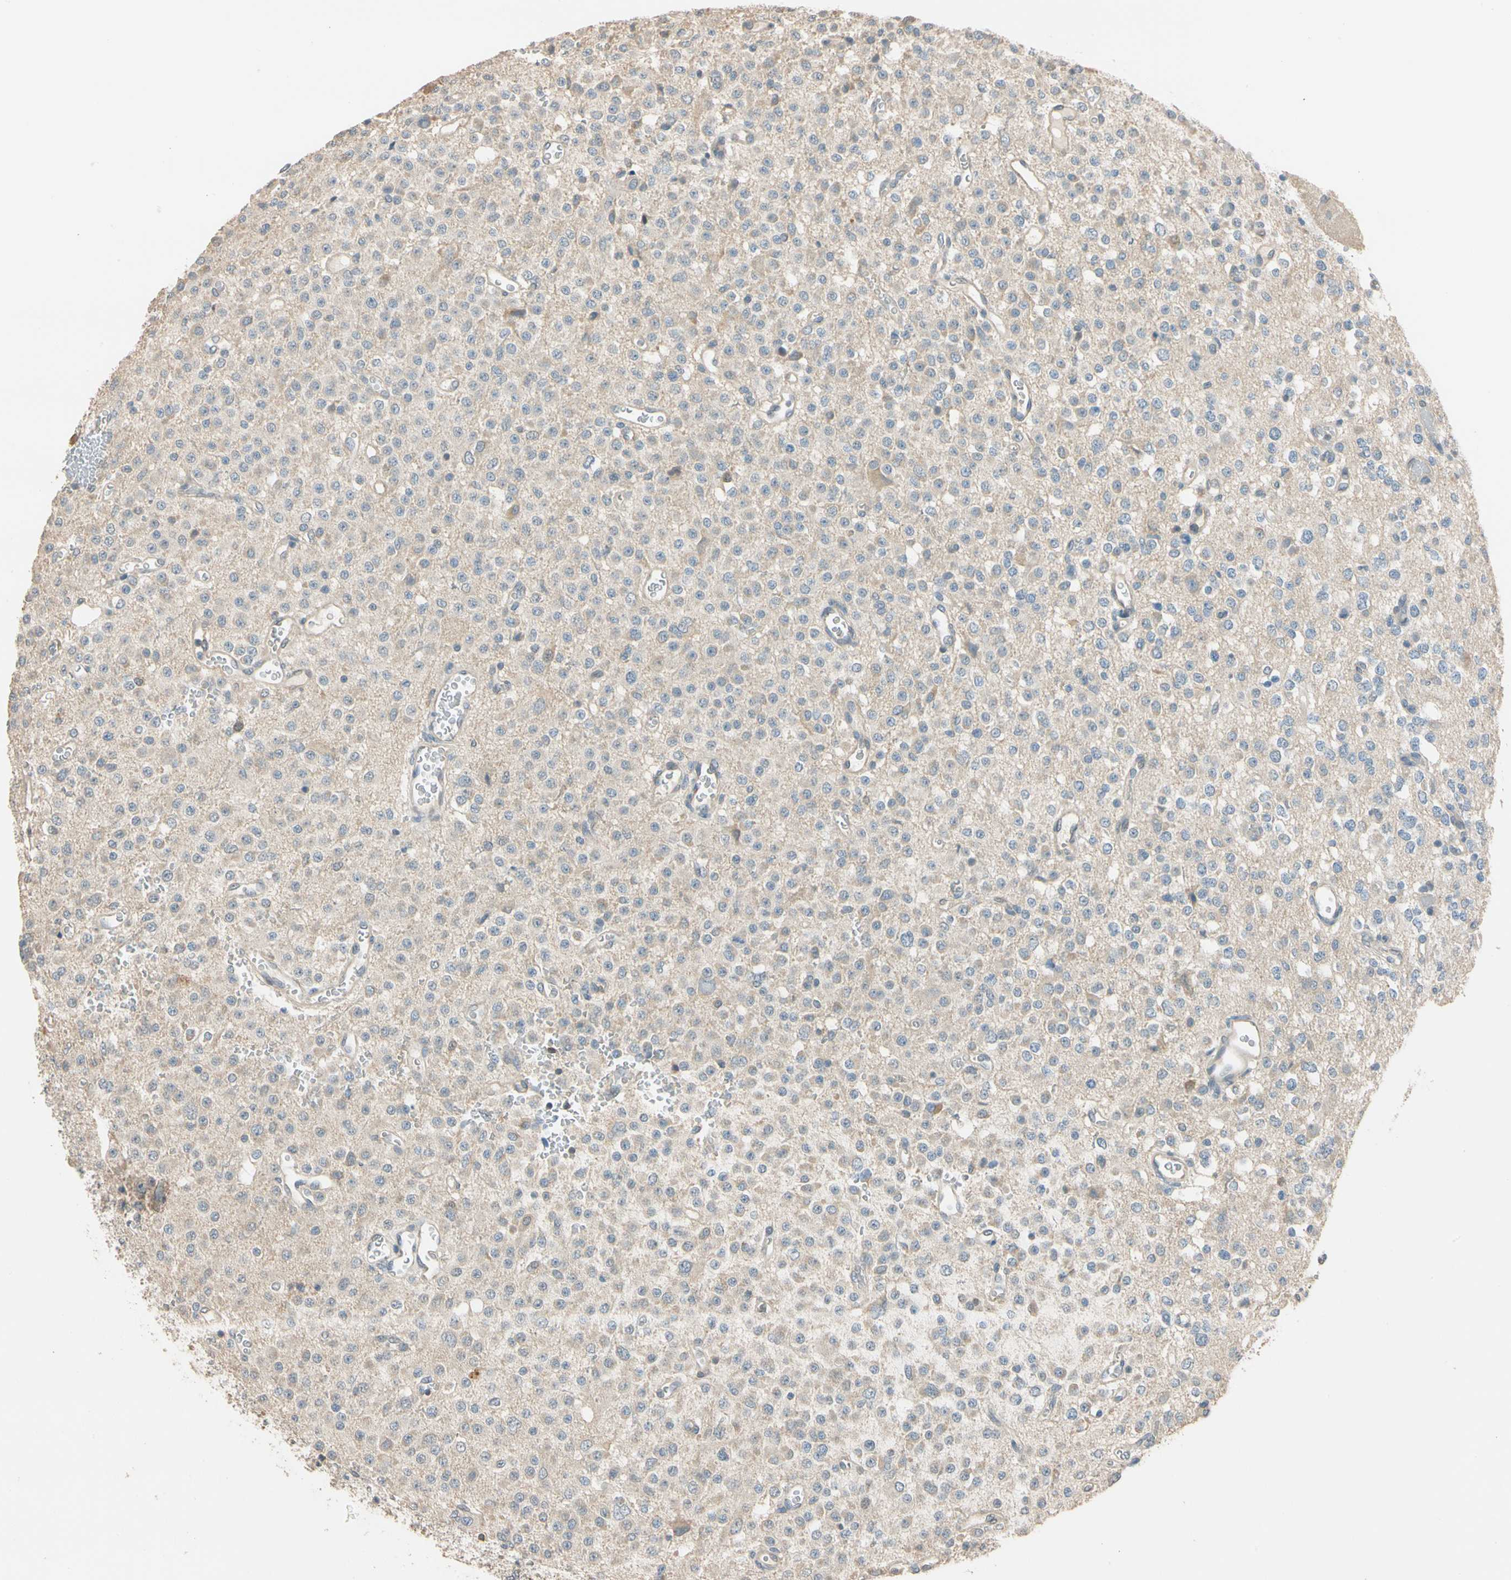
{"staining": {"intensity": "weak", "quantity": "<25%", "location": "cytoplasmic/membranous"}, "tissue": "glioma", "cell_type": "Tumor cells", "image_type": "cancer", "snomed": [{"axis": "morphology", "description": "Glioma, malignant, Low grade"}, {"axis": "topography", "description": "Brain"}], "caption": "IHC of glioma shows no expression in tumor cells.", "gene": "MAP3K7", "patient": {"sex": "male", "age": 38}}